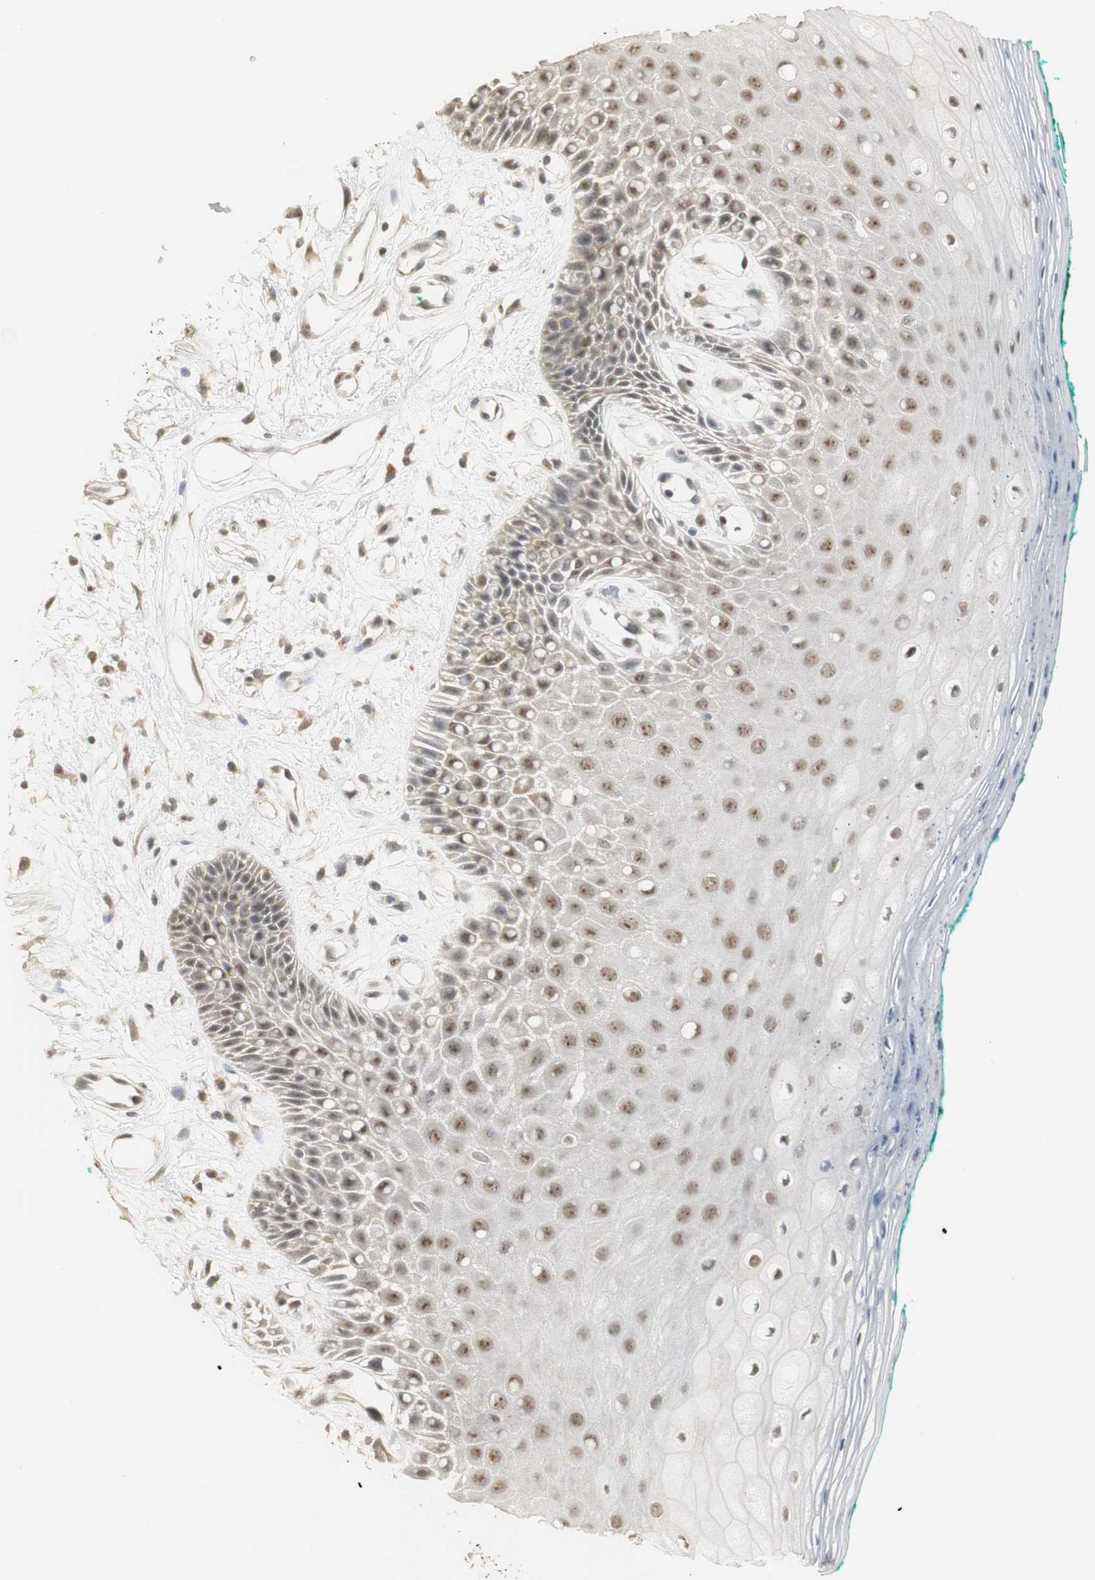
{"staining": {"intensity": "moderate", "quantity": ">75%", "location": "cytoplasmic/membranous,nuclear"}, "tissue": "oral mucosa", "cell_type": "Squamous epithelial cells", "image_type": "normal", "snomed": [{"axis": "morphology", "description": "Normal tissue, NOS"}, {"axis": "morphology", "description": "Squamous cell carcinoma, NOS"}, {"axis": "topography", "description": "Skeletal muscle"}, {"axis": "topography", "description": "Oral tissue"}, {"axis": "topography", "description": "Head-Neck"}], "caption": "Oral mucosa stained for a protein reveals moderate cytoplasmic/membranous,nuclear positivity in squamous epithelial cells. (IHC, brightfield microscopy, high magnification).", "gene": "ELOA", "patient": {"sex": "female", "age": 84}}